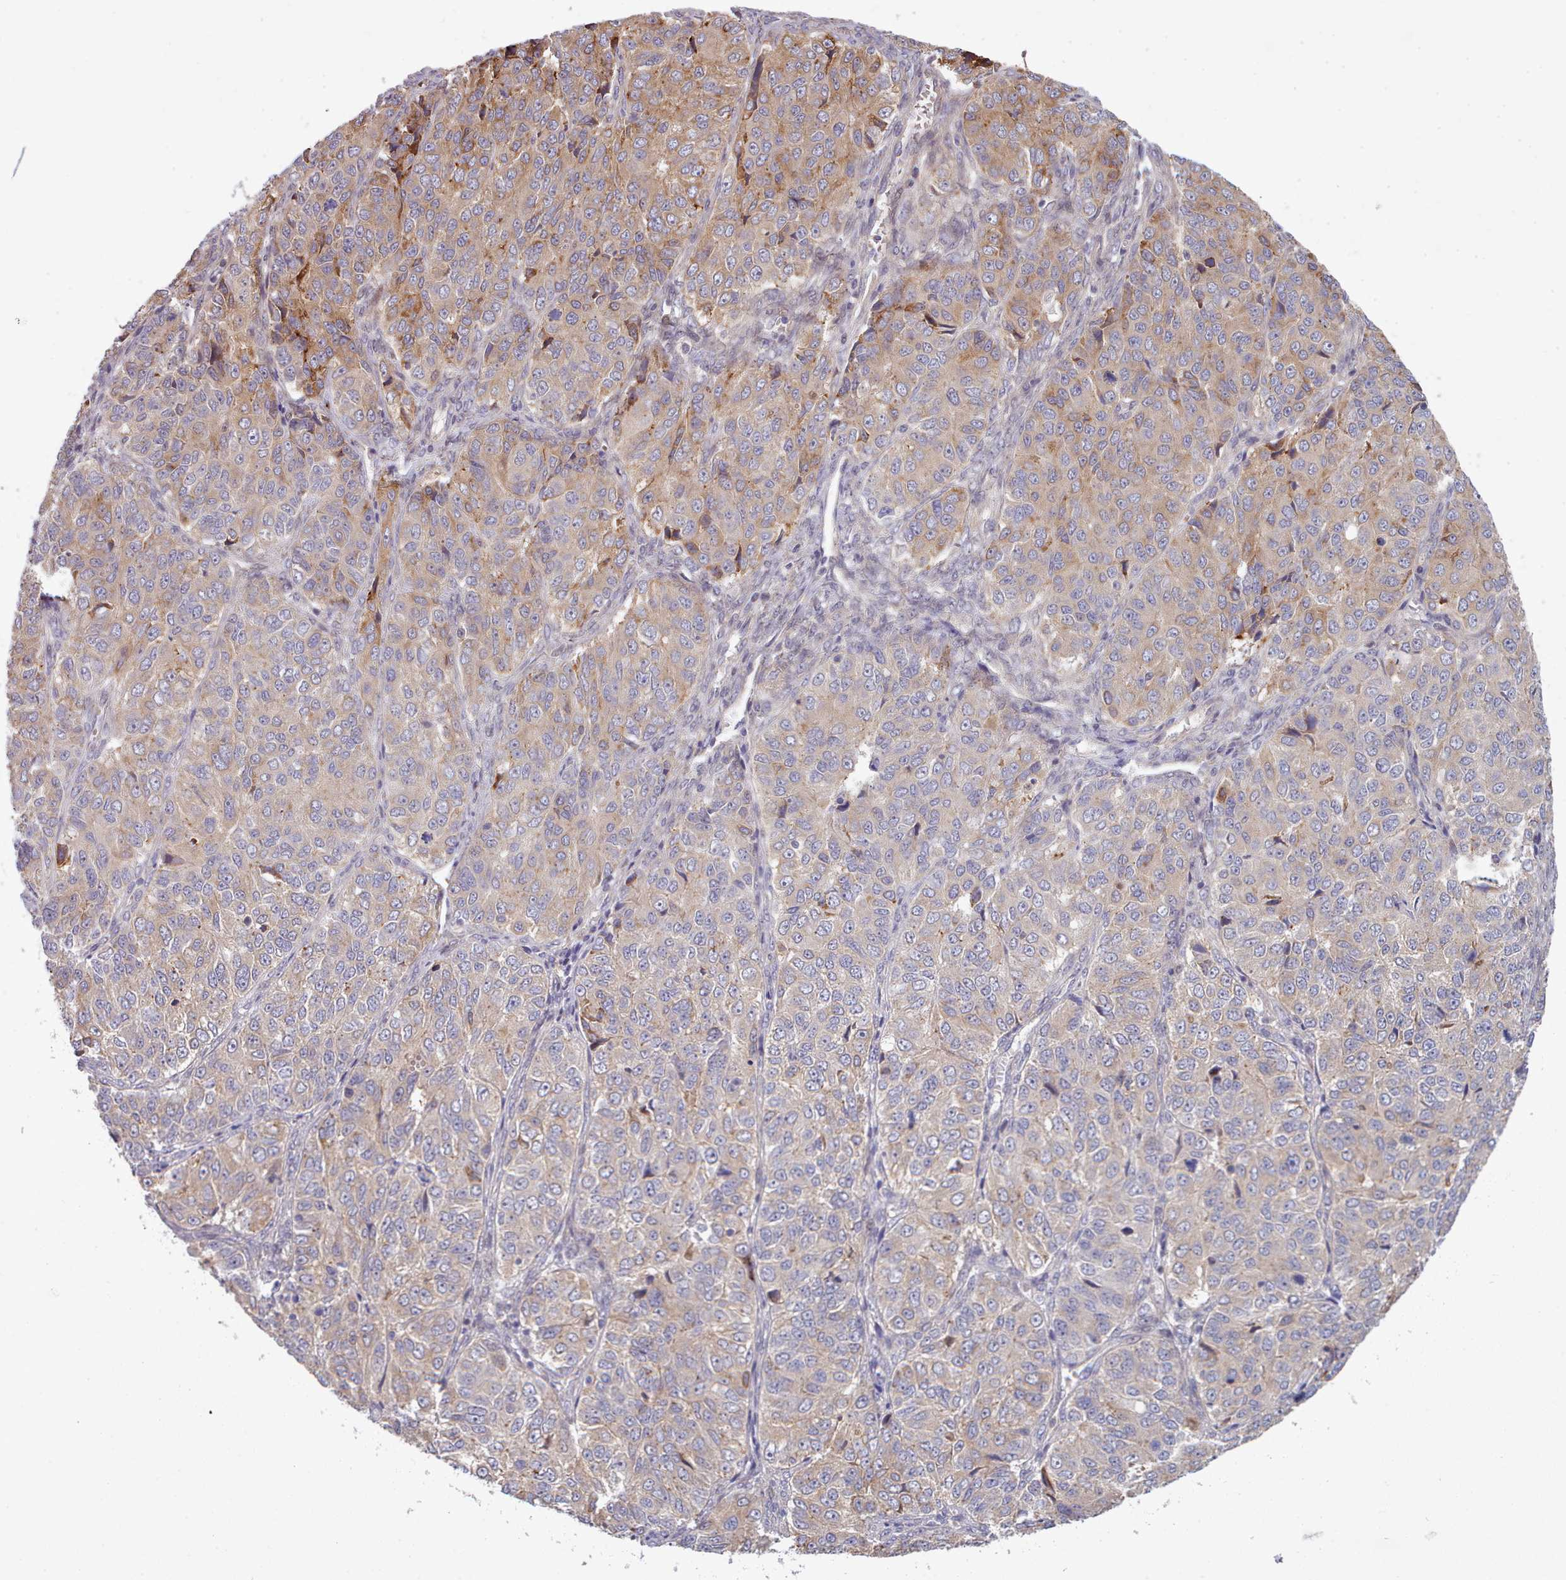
{"staining": {"intensity": "moderate", "quantity": "<25%", "location": "cytoplasmic/membranous"}, "tissue": "ovarian cancer", "cell_type": "Tumor cells", "image_type": "cancer", "snomed": [{"axis": "morphology", "description": "Carcinoma, endometroid"}, {"axis": "topography", "description": "Ovary"}], "caption": "Ovarian cancer (endometroid carcinoma) stained with a protein marker exhibits moderate staining in tumor cells.", "gene": "TRIM26", "patient": {"sex": "female", "age": 51}}